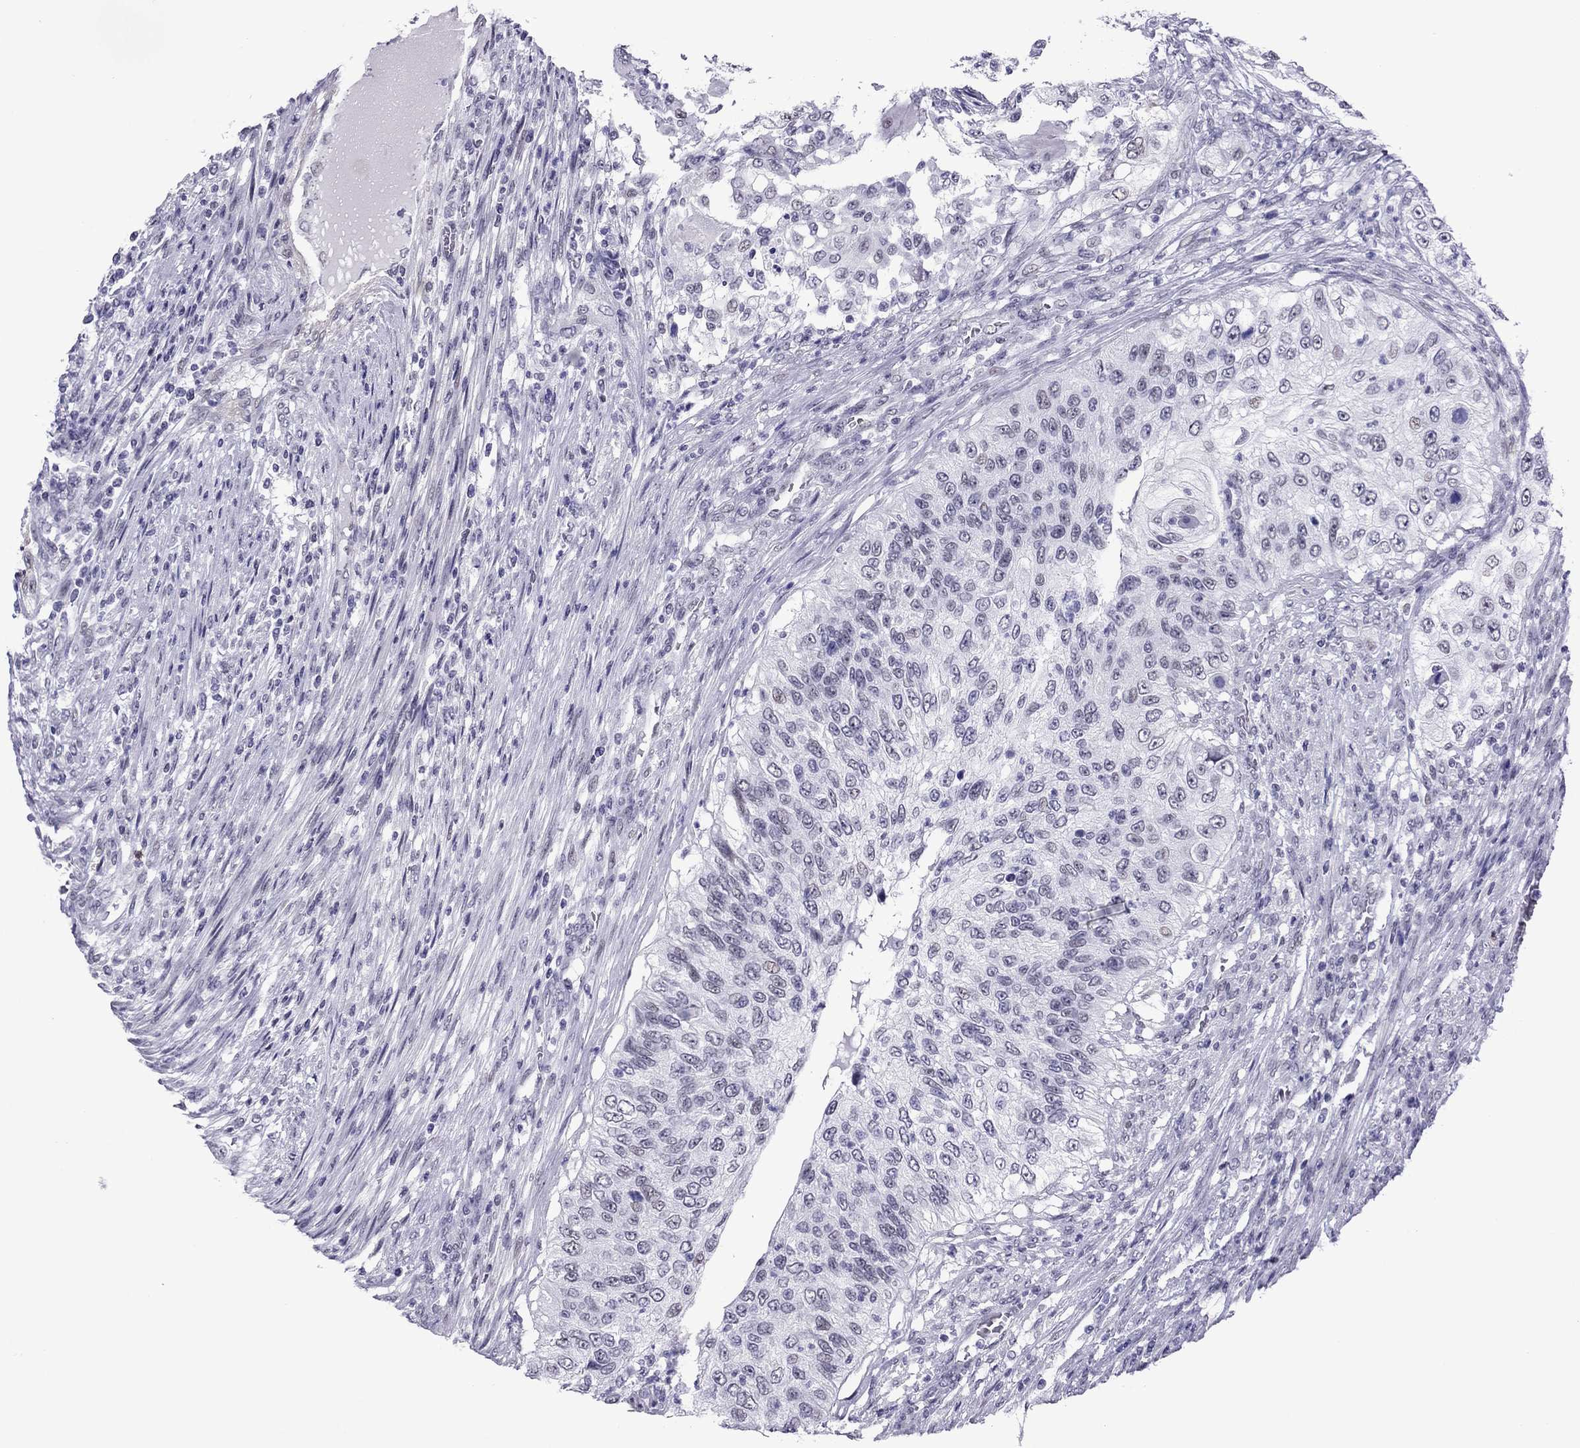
{"staining": {"intensity": "negative", "quantity": "none", "location": "none"}, "tissue": "urothelial cancer", "cell_type": "Tumor cells", "image_type": "cancer", "snomed": [{"axis": "morphology", "description": "Urothelial carcinoma, High grade"}, {"axis": "topography", "description": "Urinary bladder"}], "caption": "This is a image of immunohistochemistry (IHC) staining of high-grade urothelial carcinoma, which shows no staining in tumor cells. (DAB immunohistochemistry (IHC) visualized using brightfield microscopy, high magnification).", "gene": "ZNF646", "patient": {"sex": "female", "age": 60}}